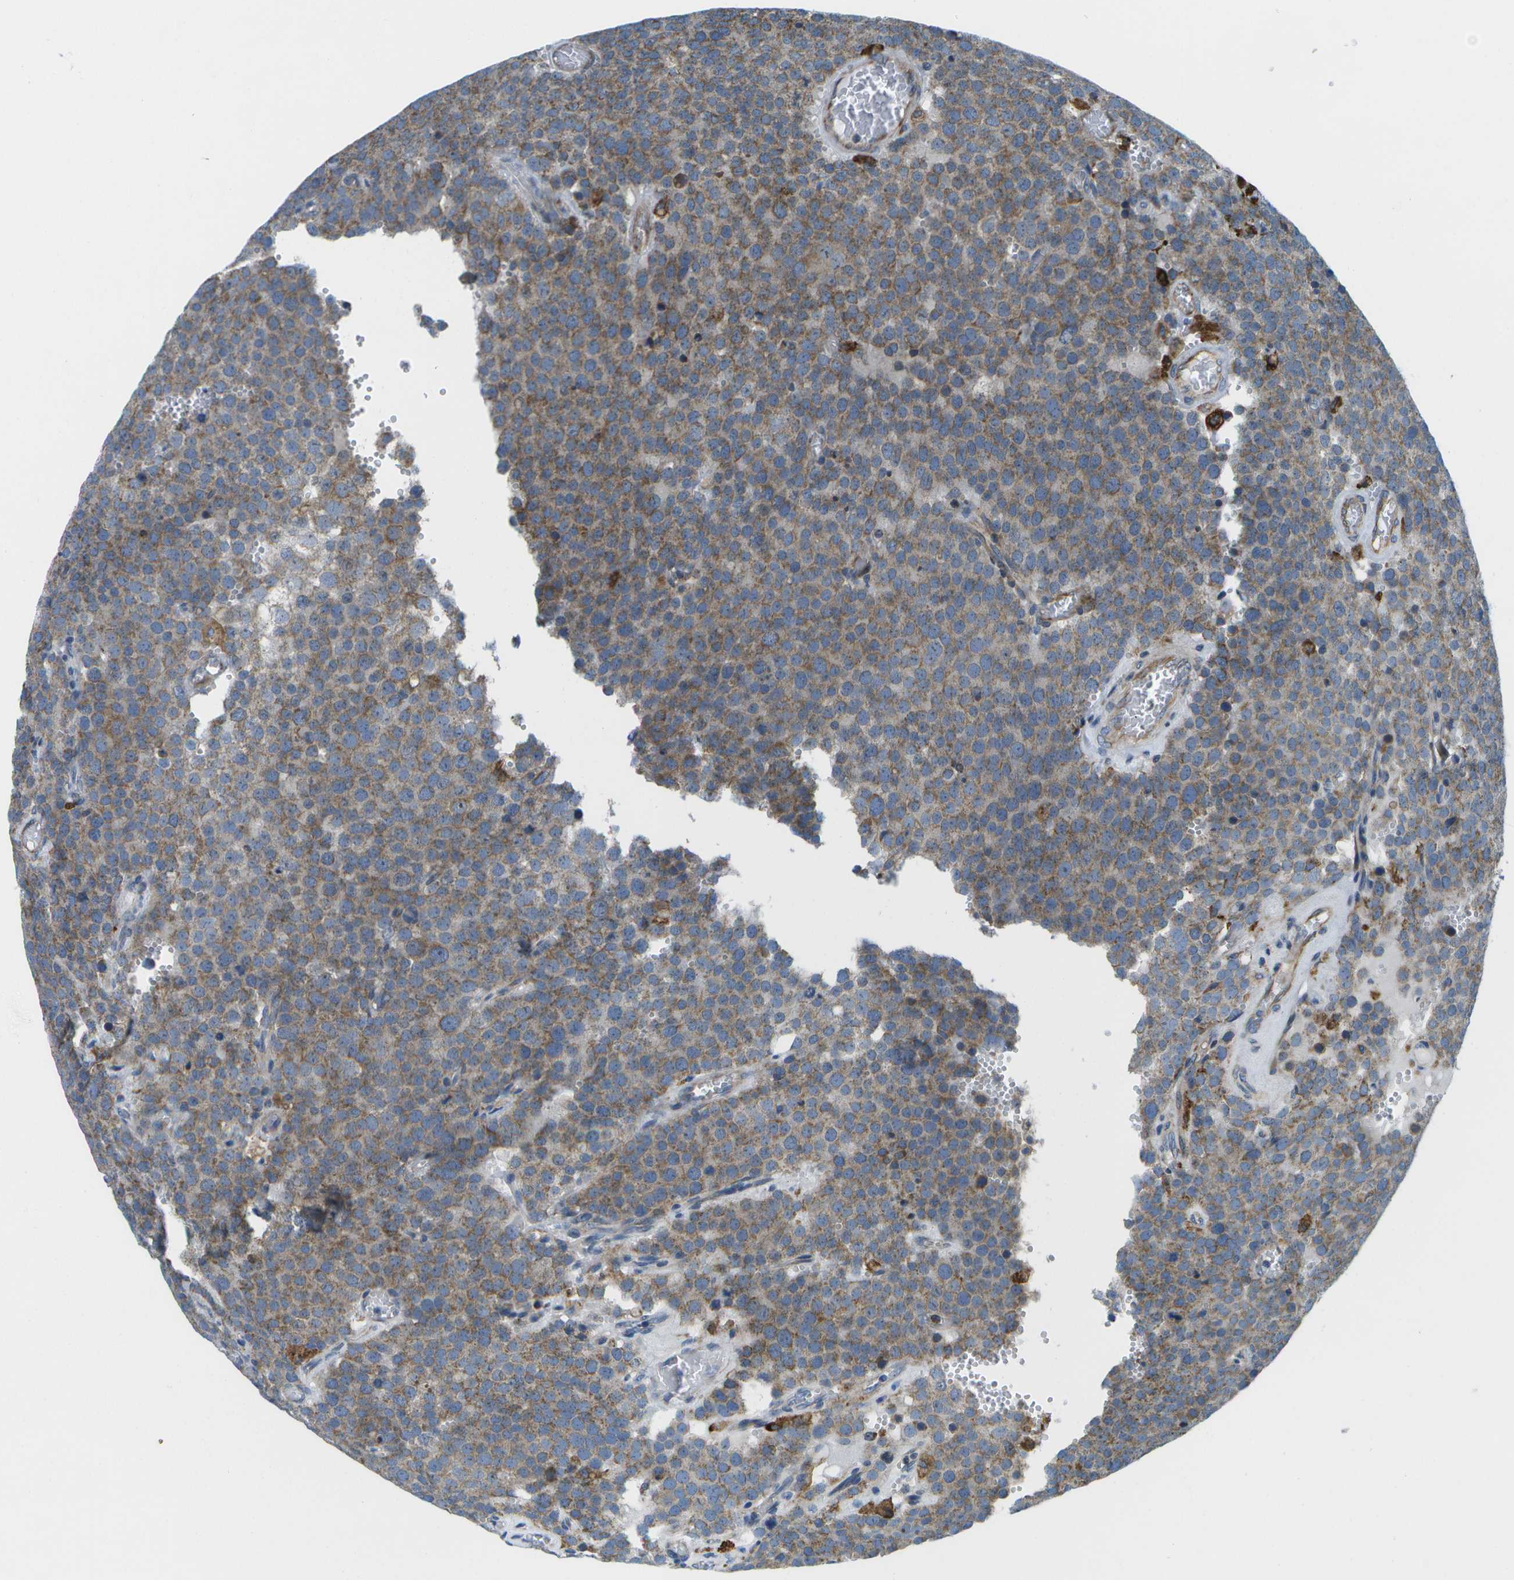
{"staining": {"intensity": "moderate", "quantity": ">75%", "location": "cytoplasmic/membranous"}, "tissue": "testis cancer", "cell_type": "Tumor cells", "image_type": "cancer", "snomed": [{"axis": "morphology", "description": "Normal tissue, NOS"}, {"axis": "morphology", "description": "Seminoma, NOS"}, {"axis": "topography", "description": "Testis"}], "caption": "The image shows immunohistochemical staining of testis cancer (seminoma). There is moderate cytoplasmic/membranous staining is seen in about >75% of tumor cells.", "gene": "GDF5", "patient": {"sex": "male", "age": 71}}